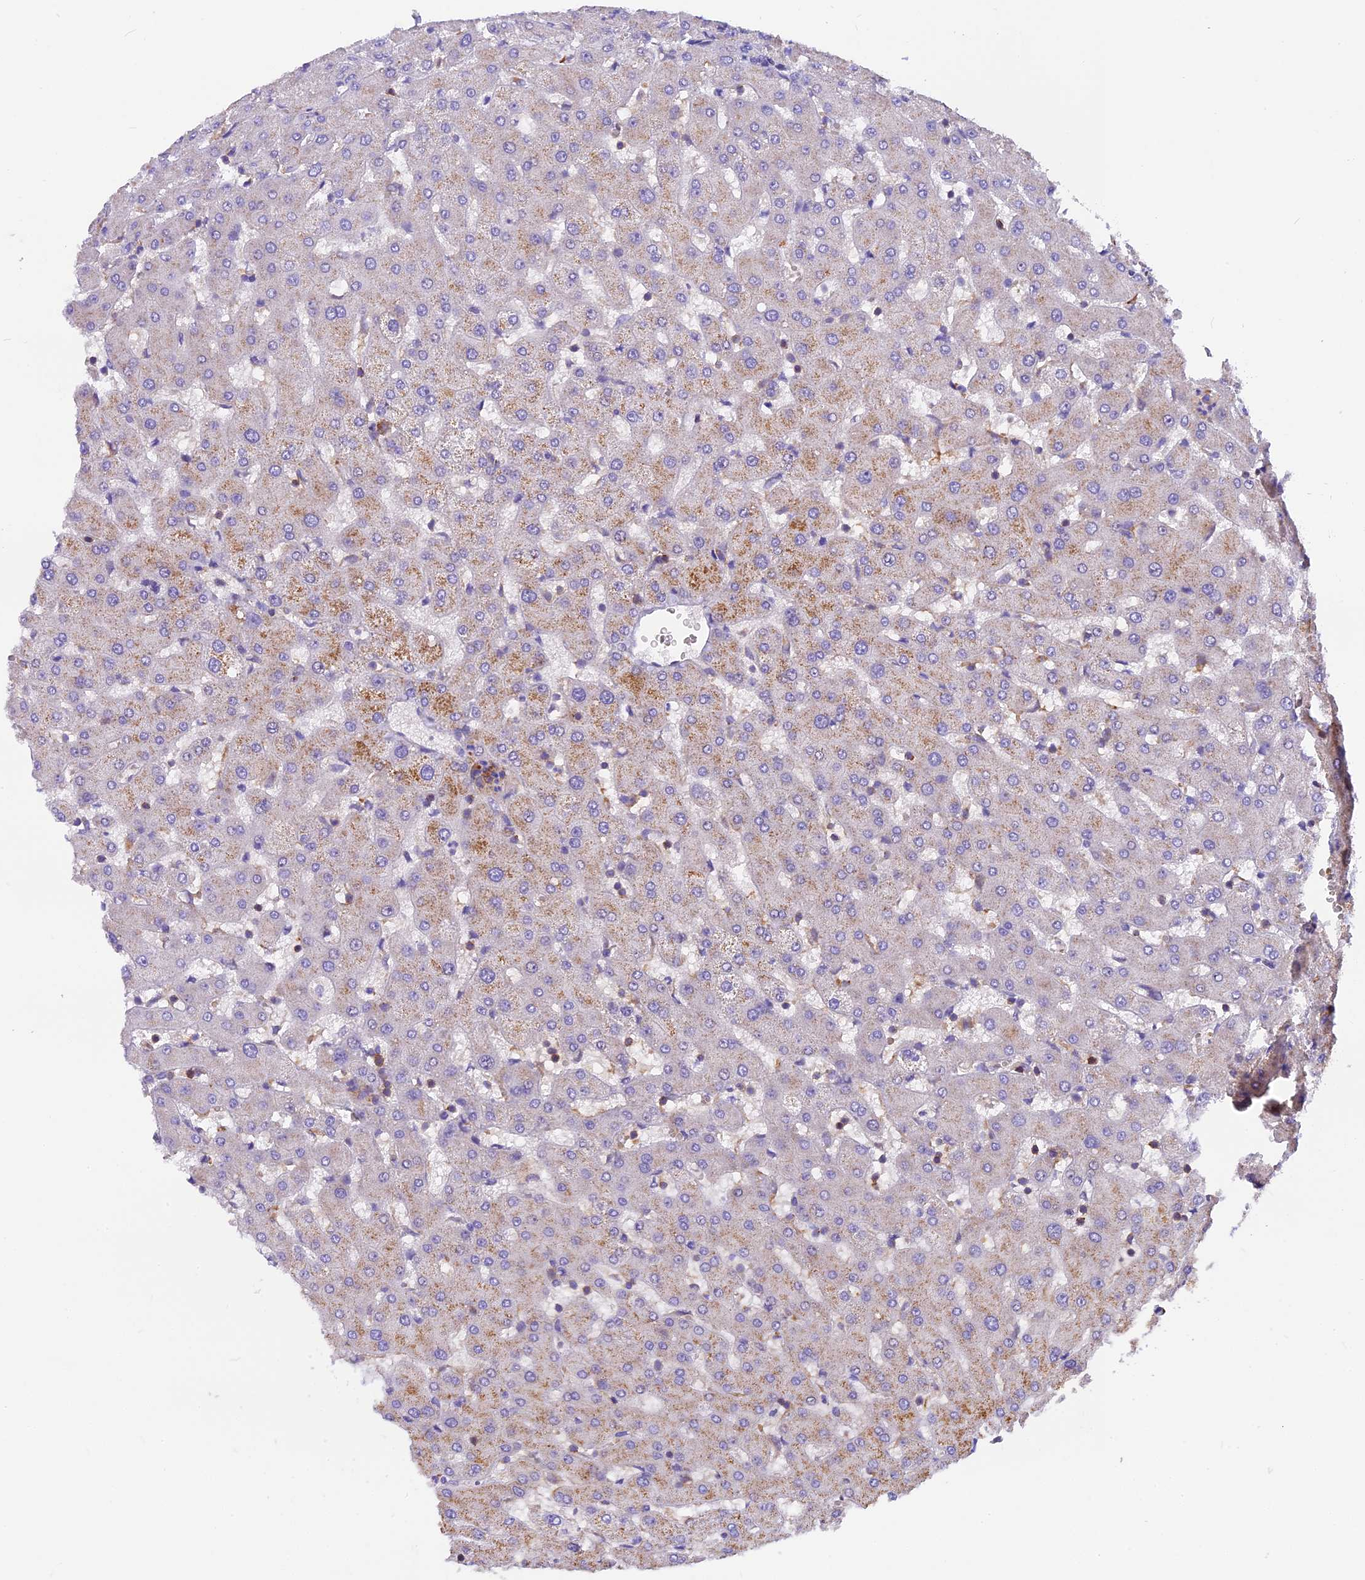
{"staining": {"intensity": "negative", "quantity": "none", "location": "none"}, "tissue": "liver", "cell_type": "Cholangiocytes", "image_type": "normal", "snomed": [{"axis": "morphology", "description": "Normal tissue, NOS"}, {"axis": "topography", "description": "Liver"}], "caption": "A high-resolution image shows immunohistochemistry staining of benign liver, which demonstrates no significant staining in cholangiocytes.", "gene": "MED20", "patient": {"sex": "female", "age": 63}}